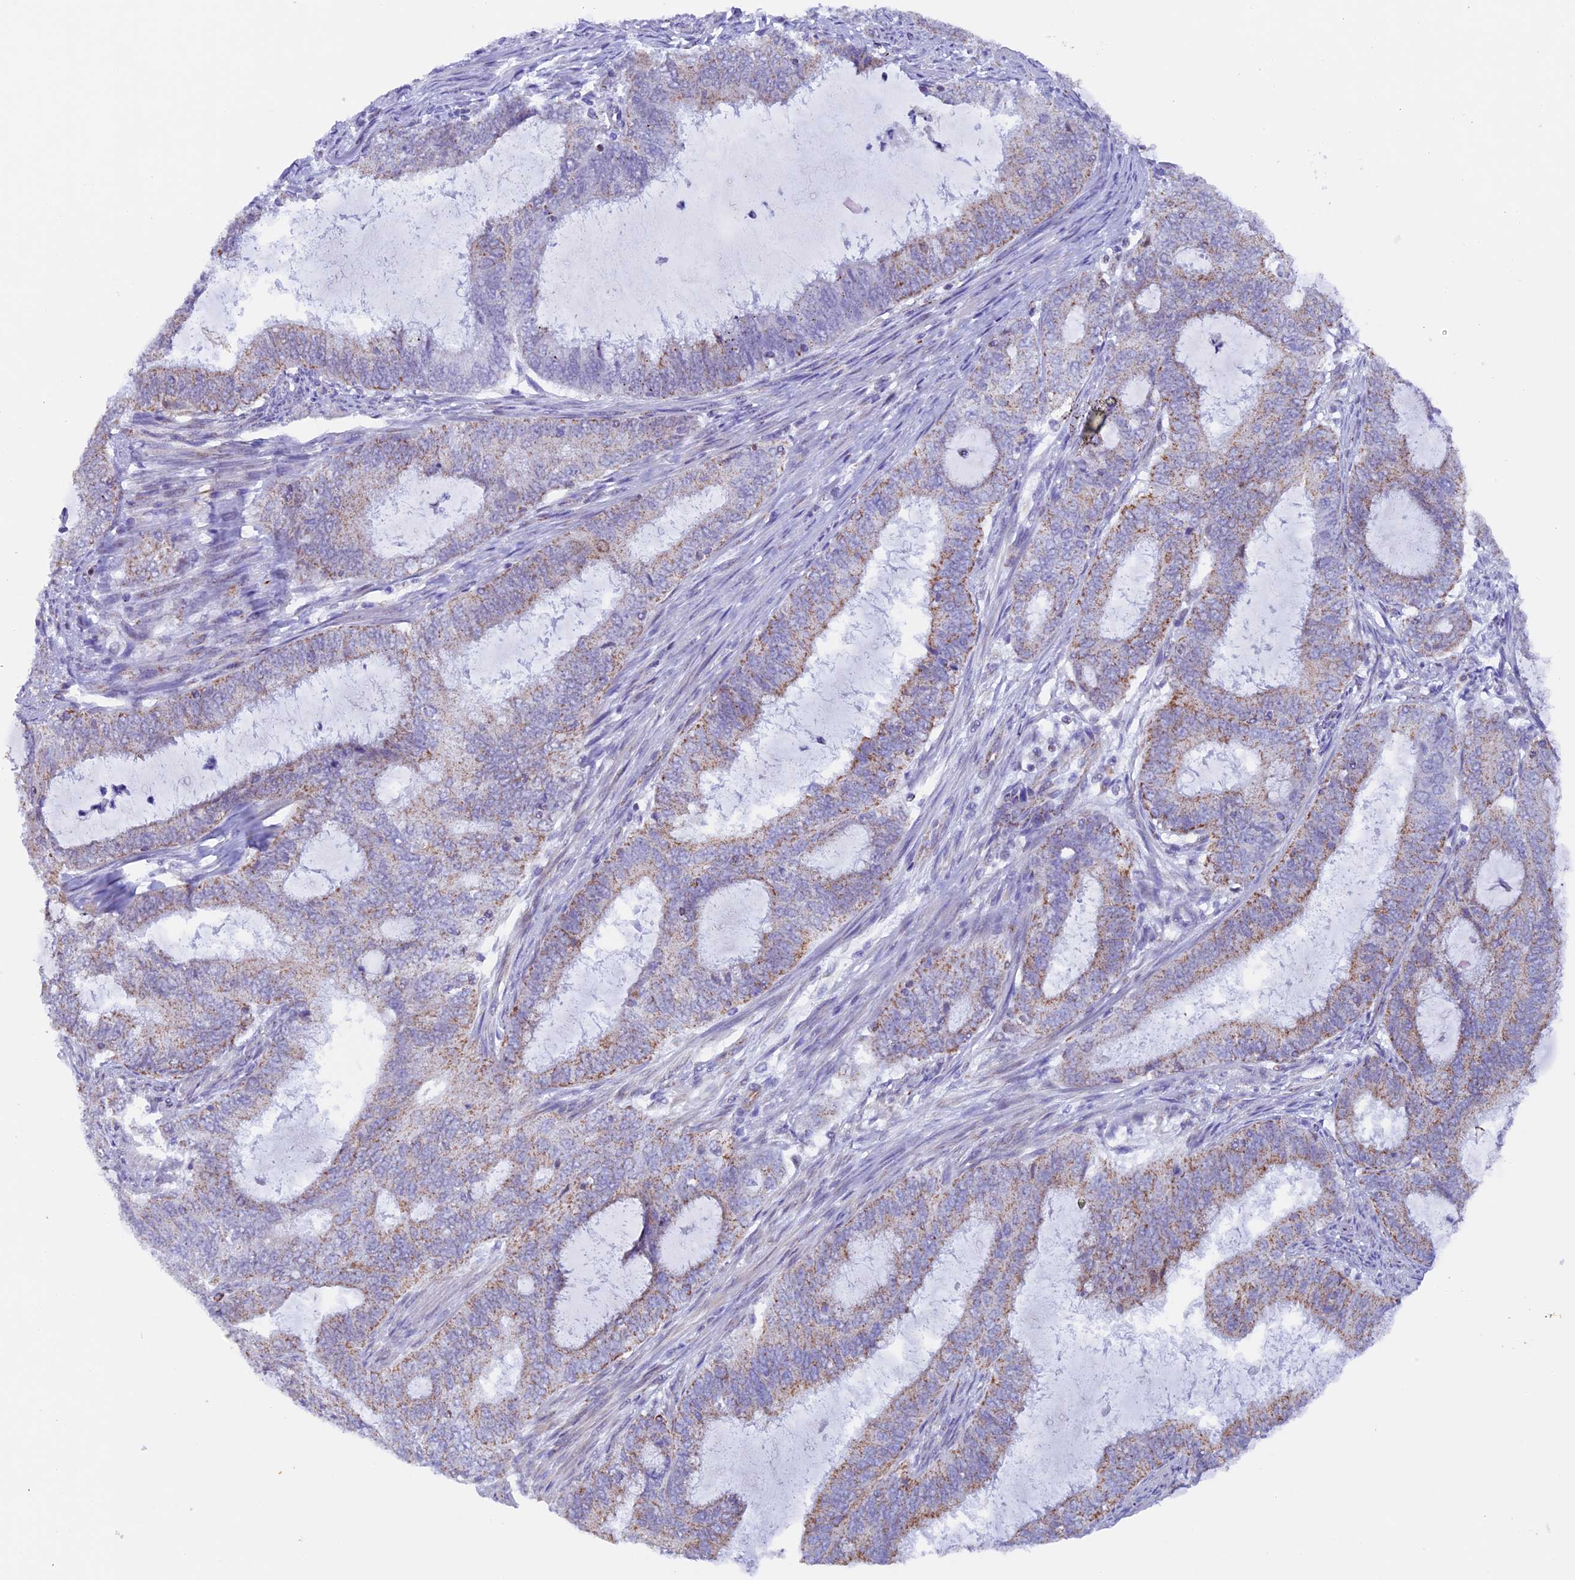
{"staining": {"intensity": "weak", "quantity": "25%-75%", "location": "cytoplasmic/membranous"}, "tissue": "endometrial cancer", "cell_type": "Tumor cells", "image_type": "cancer", "snomed": [{"axis": "morphology", "description": "Adenocarcinoma, NOS"}, {"axis": "topography", "description": "Endometrium"}], "caption": "This micrograph demonstrates immunohistochemistry staining of endometrial cancer, with low weak cytoplasmic/membranous expression in about 25%-75% of tumor cells.", "gene": "TFAM", "patient": {"sex": "female", "age": 51}}